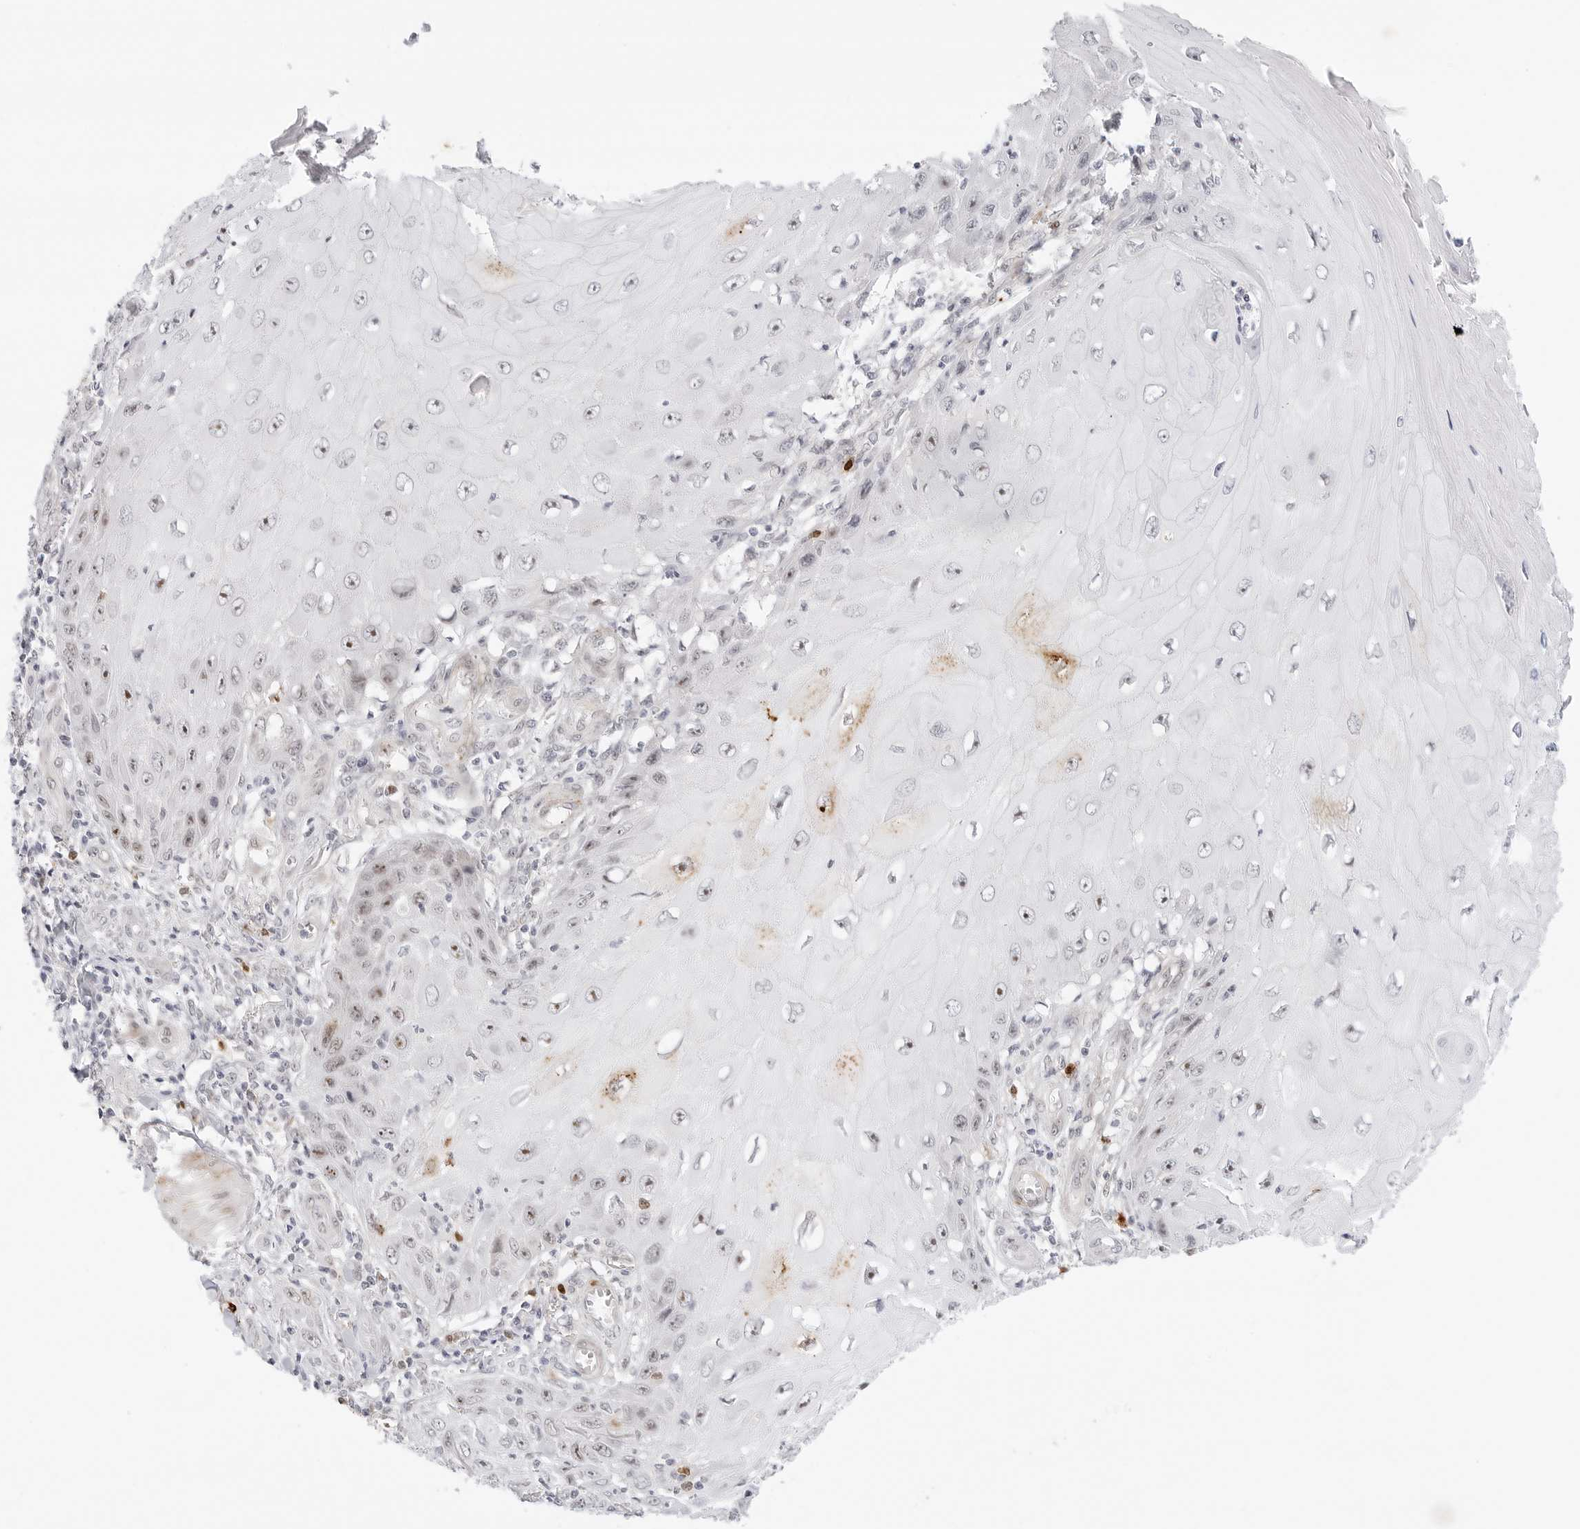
{"staining": {"intensity": "moderate", "quantity": "<25%", "location": "nuclear"}, "tissue": "skin cancer", "cell_type": "Tumor cells", "image_type": "cancer", "snomed": [{"axis": "morphology", "description": "Squamous cell carcinoma, NOS"}, {"axis": "topography", "description": "Skin"}], "caption": "Human skin squamous cell carcinoma stained with a brown dye reveals moderate nuclear positive expression in approximately <25% of tumor cells.", "gene": "HIPK3", "patient": {"sex": "female", "age": 73}}